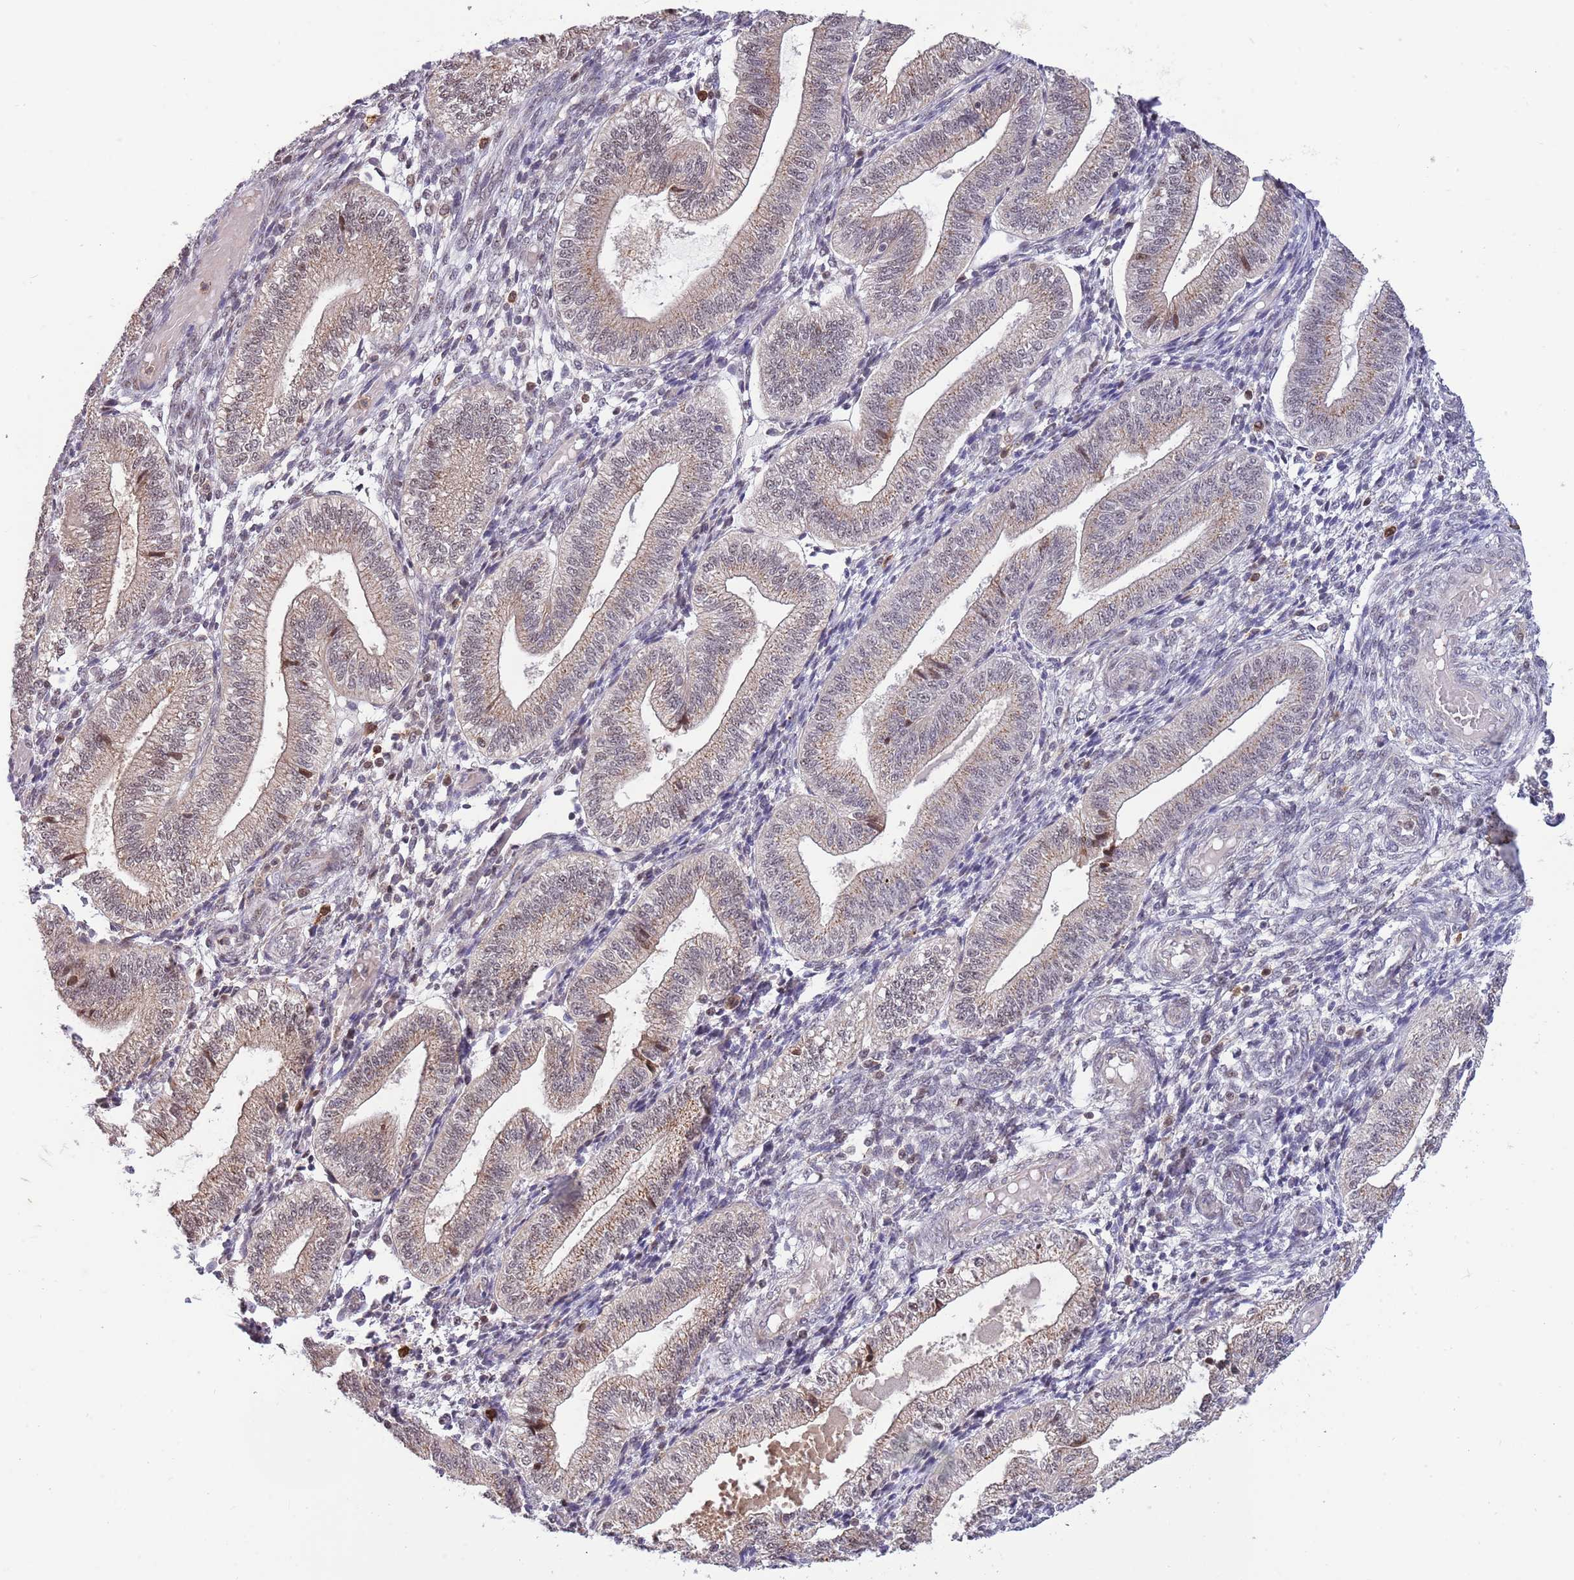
{"staining": {"intensity": "weak", "quantity": "<25%", "location": "nuclear"}, "tissue": "endometrium", "cell_type": "Cells in endometrial stroma", "image_type": "normal", "snomed": [{"axis": "morphology", "description": "Normal tissue, NOS"}, {"axis": "topography", "description": "Endometrium"}], "caption": "Immunohistochemical staining of unremarkable human endometrium reveals no significant staining in cells in endometrial stroma.", "gene": "CCNJL", "patient": {"sex": "female", "age": 34}}